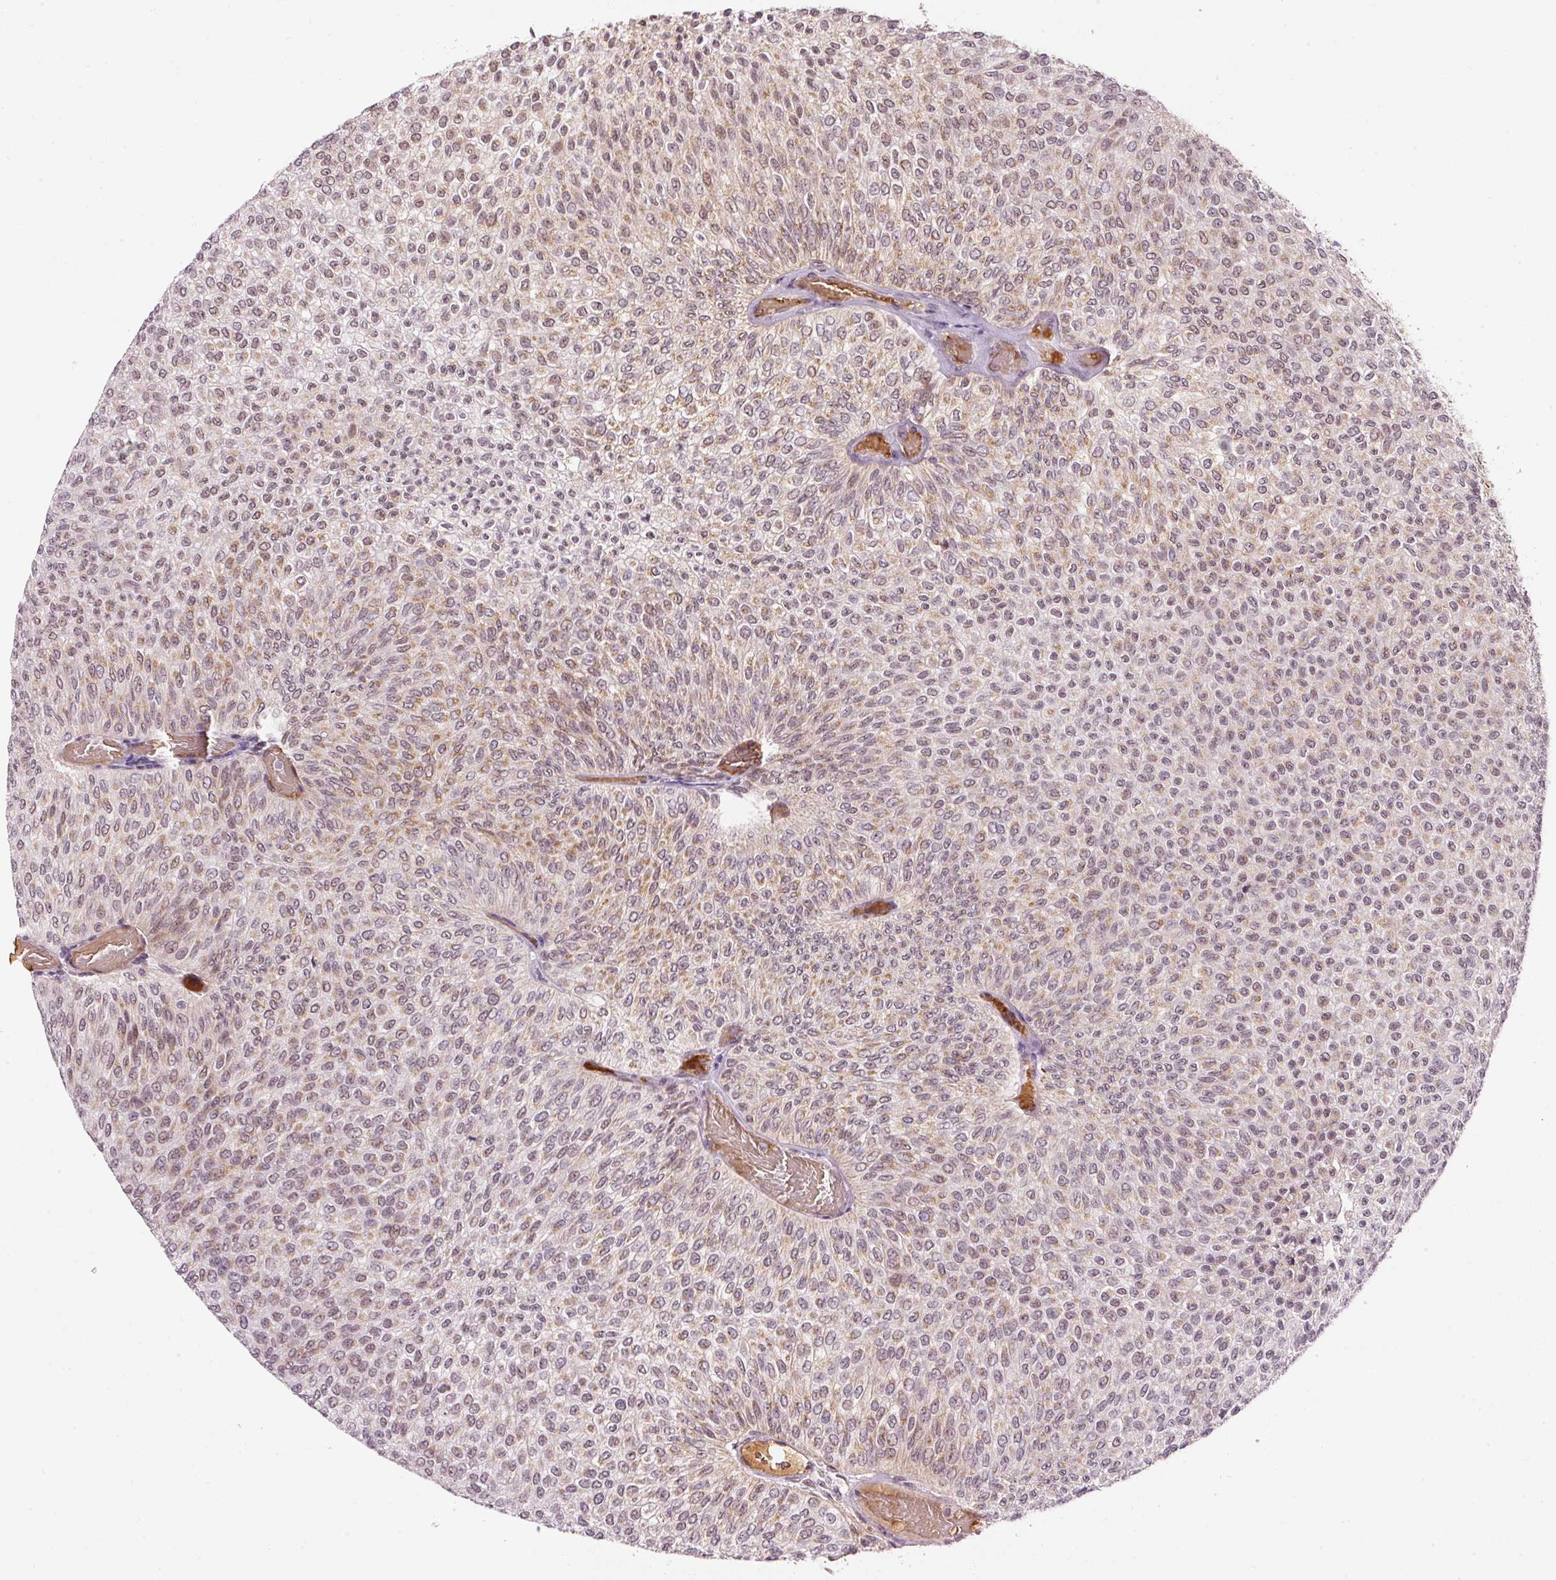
{"staining": {"intensity": "weak", "quantity": ">75%", "location": "cytoplasmic/membranous,nuclear"}, "tissue": "urothelial cancer", "cell_type": "Tumor cells", "image_type": "cancer", "snomed": [{"axis": "morphology", "description": "Urothelial carcinoma, Low grade"}, {"axis": "topography", "description": "Urinary bladder"}], "caption": "Immunohistochemical staining of human urothelial cancer shows low levels of weak cytoplasmic/membranous and nuclear protein staining in approximately >75% of tumor cells. Ihc stains the protein in brown and the nuclei are stained blue.", "gene": "ZNF460", "patient": {"sex": "male", "age": 78}}